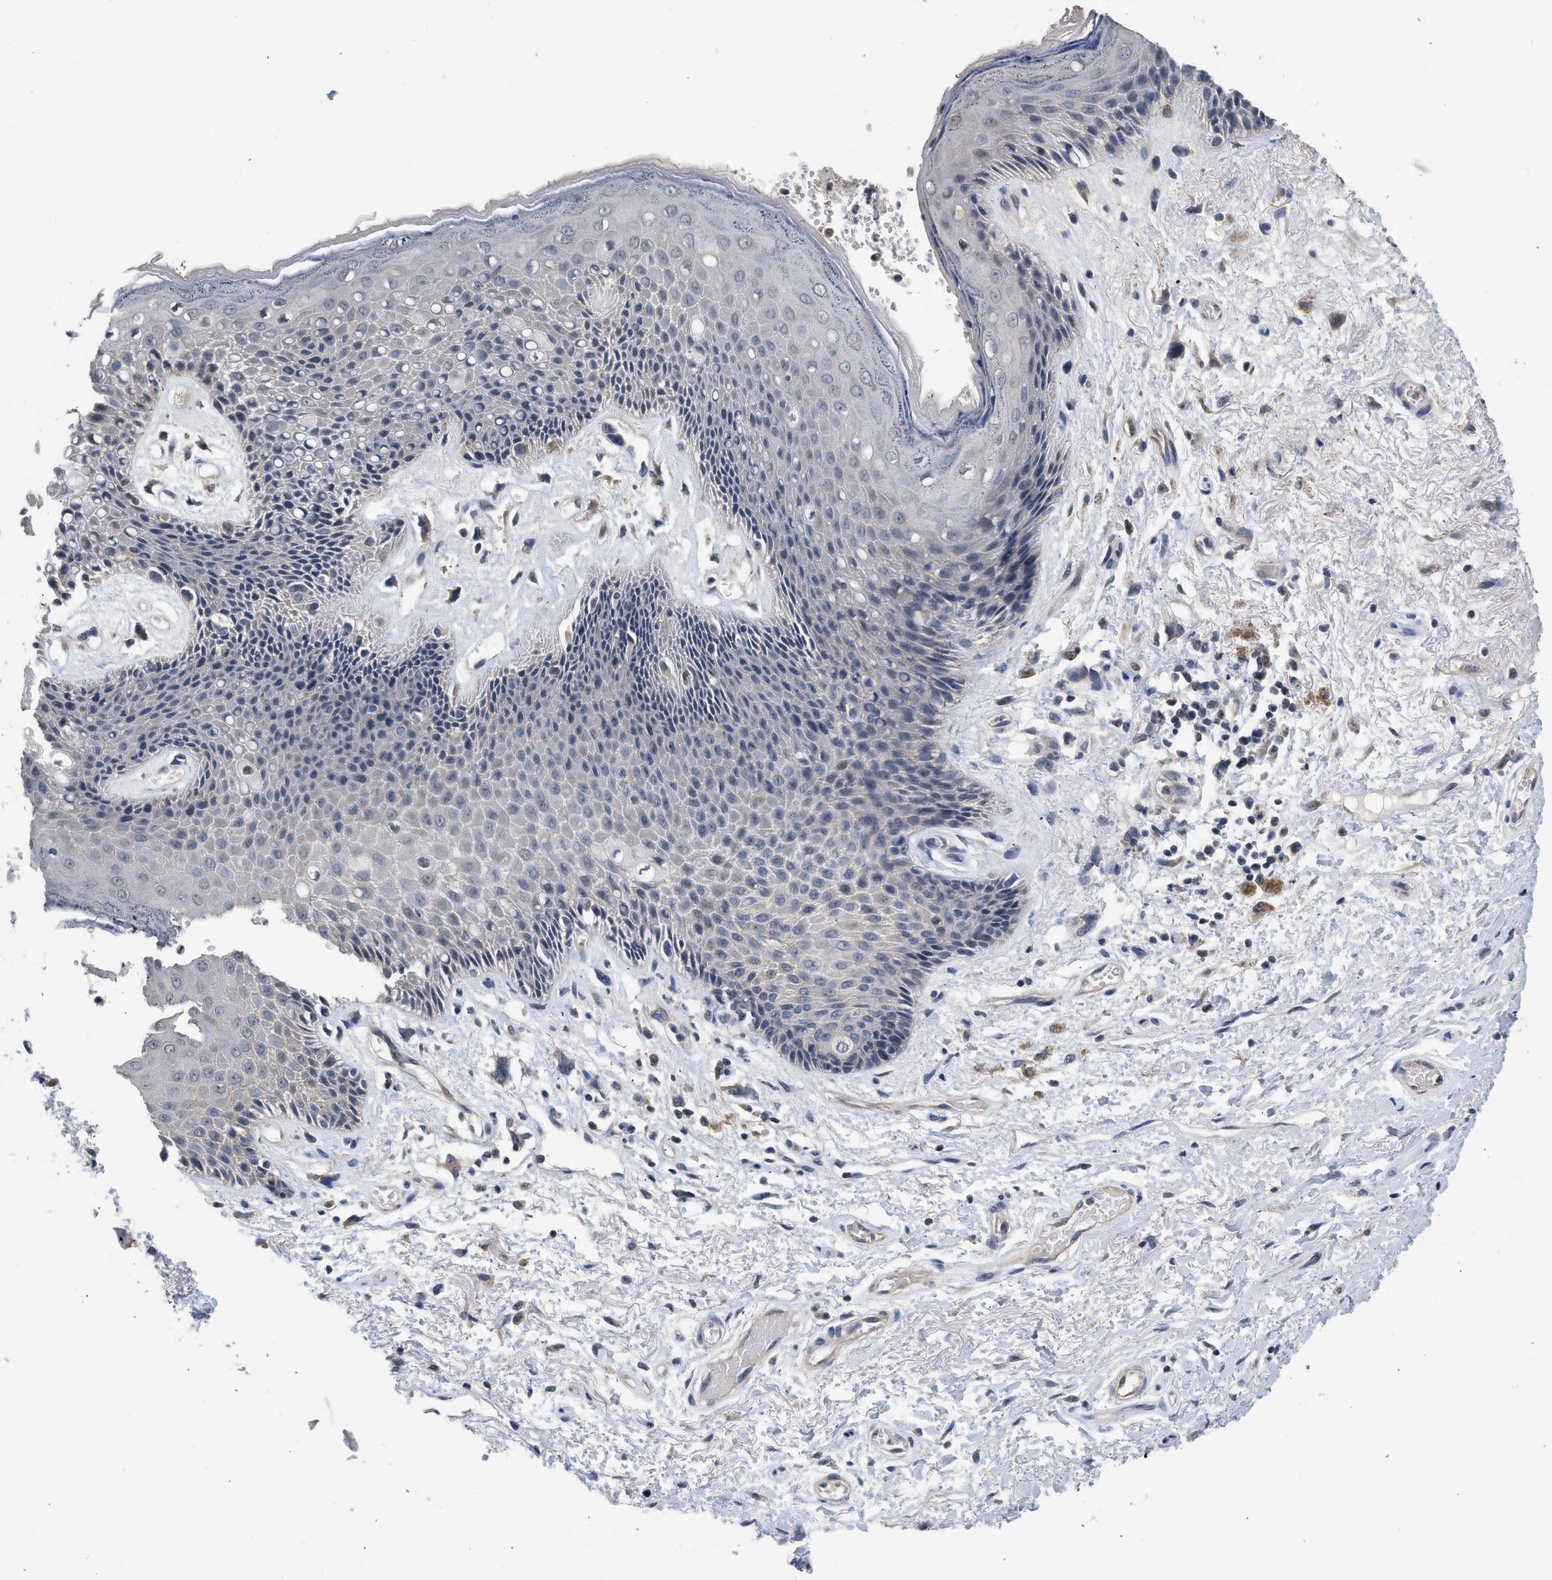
{"staining": {"intensity": "negative", "quantity": "none", "location": "none"}, "tissue": "skin", "cell_type": "Epidermal cells", "image_type": "normal", "snomed": [{"axis": "morphology", "description": "Normal tissue, NOS"}, {"axis": "topography", "description": "Anal"}], "caption": "This is an immunohistochemistry photomicrograph of normal human skin. There is no expression in epidermal cells.", "gene": "CSF3R", "patient": {"sex": "female", "age": 46}}